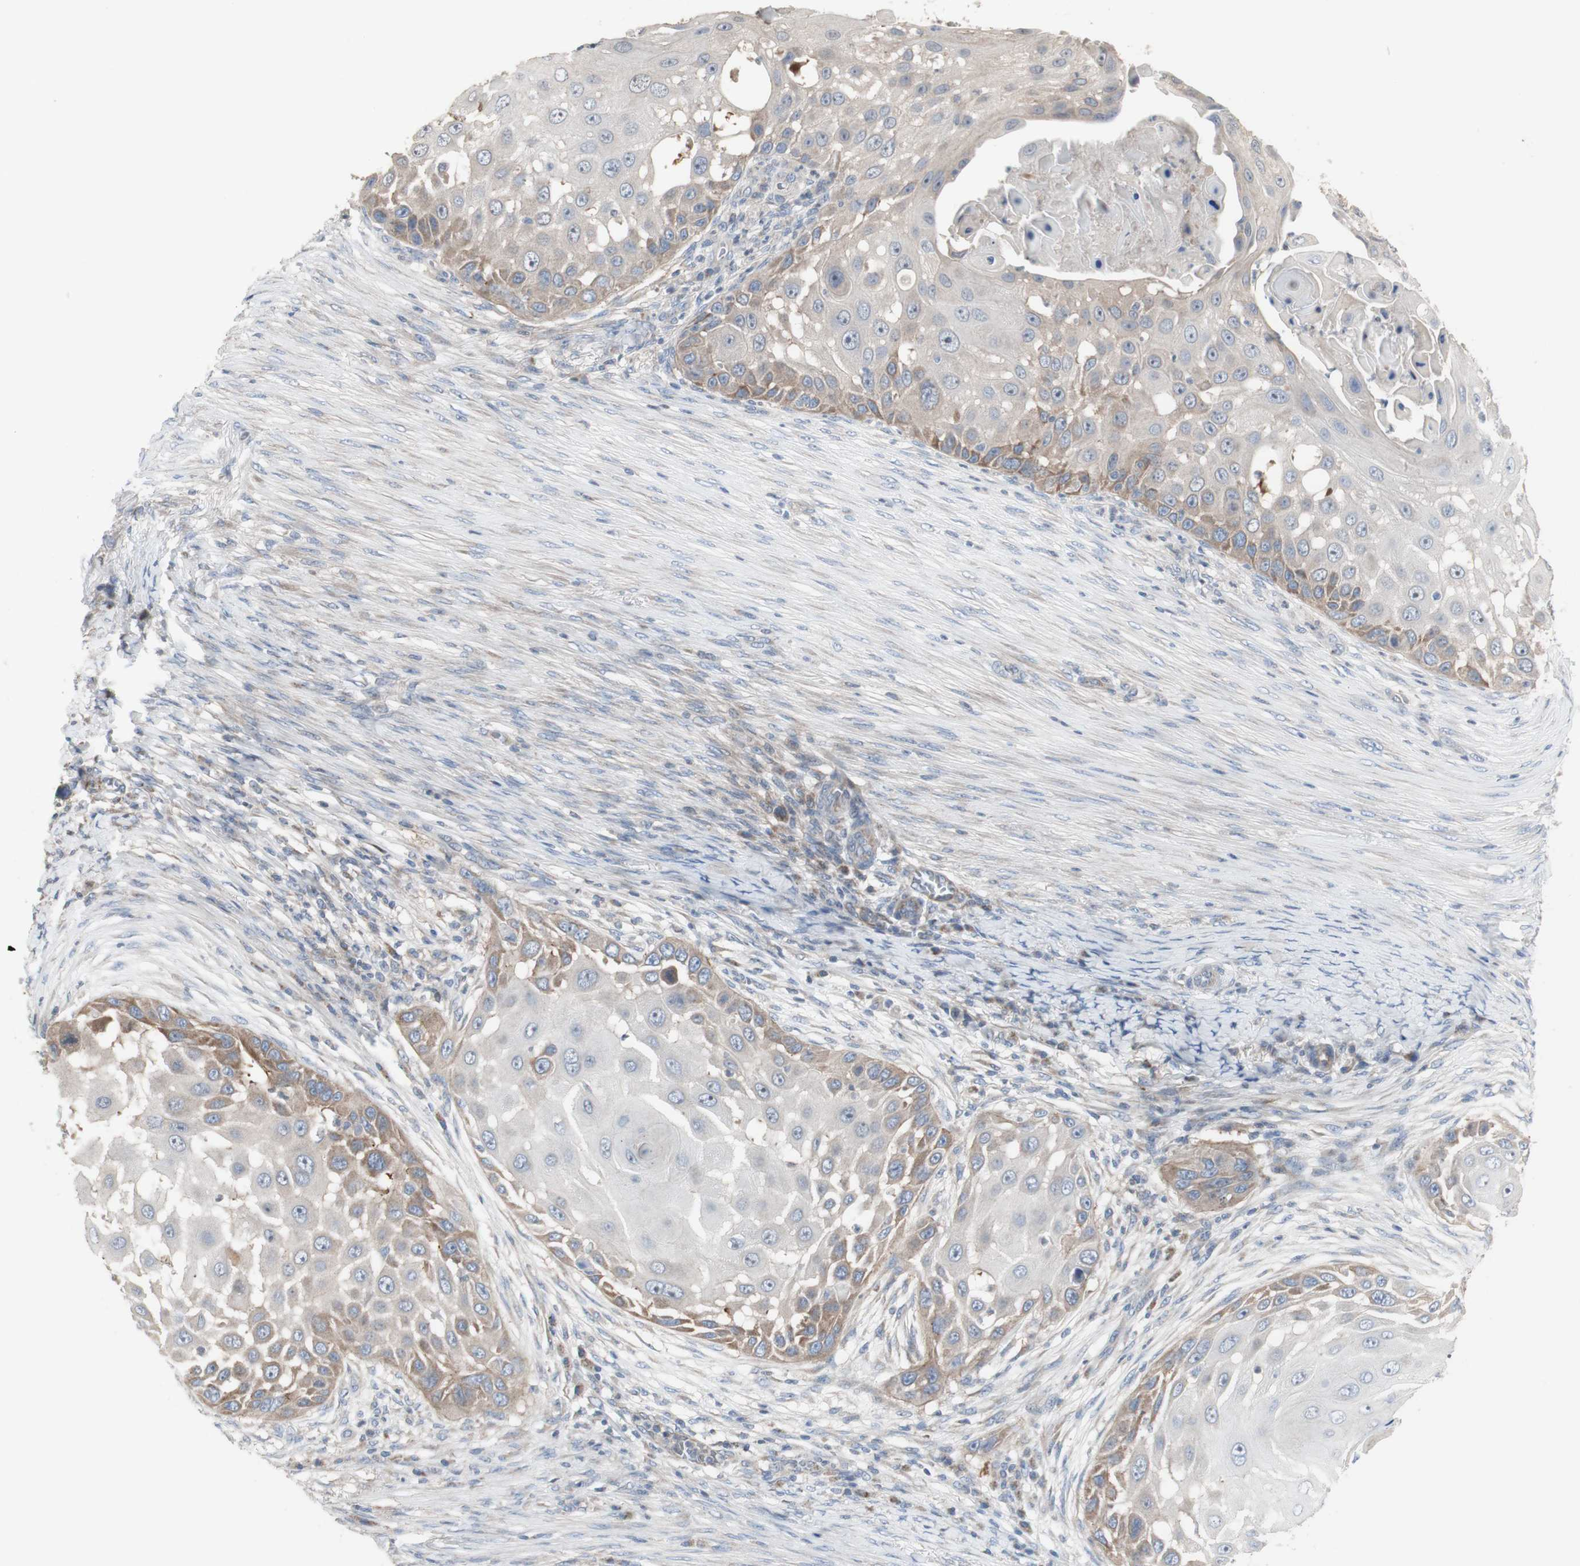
{"staining": {"intensity": "weak", "quantity": "<25%", "location": "cytoplasmic/membranous"}, "tissue": "skin cancer", "cell_type": "Tumor cells", "image_type": "cancer", "snomed": [{"axis": "morphology", "description": "Squamous cell carcinoma, NOS"}, {"axis": "topography", "description": "Skin"}], "caption": "Immunohistochemistry of skin cancer shows no positivity in tumor cells.", "gene": "C3orf52", "patient": {"sex": "female", "age": 44}}